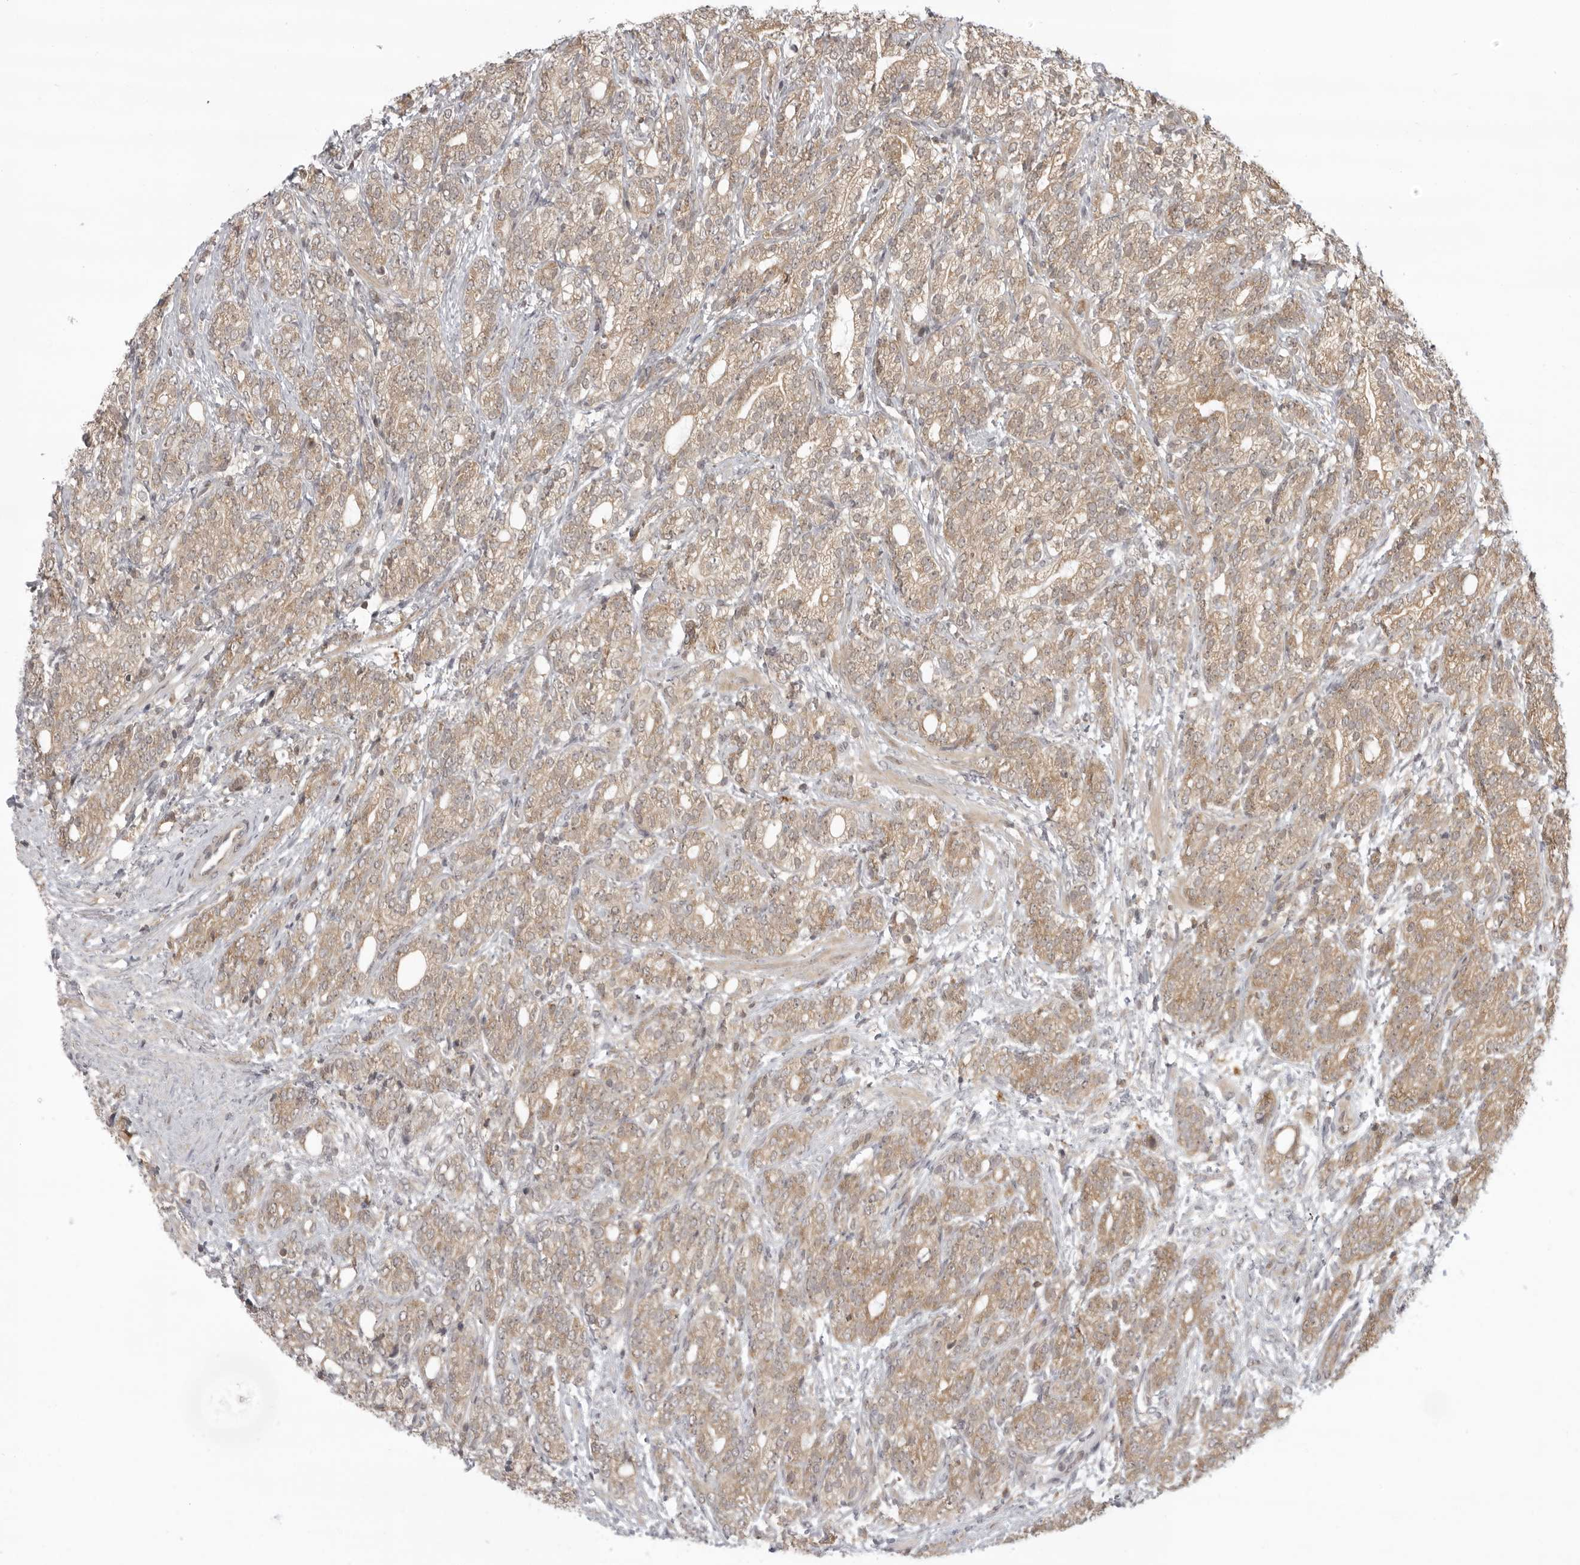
{"staining": {"intensity": "moderate", "quantity": ">75%", "location": "cytoplasmic/membranous"}, "tissue": "prostate cancer", "cell_type": "Tumor cells", "image_type": "cancer", "snomed": [{"axis": "morphology", "description": "Adenocarcinoma, High grade"}, {"axis": "topography", "description": "Prostate"}], "caption": "Tumor cells display moderate cytoplasmic/membranous positivity in approximately >75% of cells in adenocarcinoma (high-grade) (prostate).", "gene": "PRRC2A", "patient": {"sex": "male", "age": 57}}